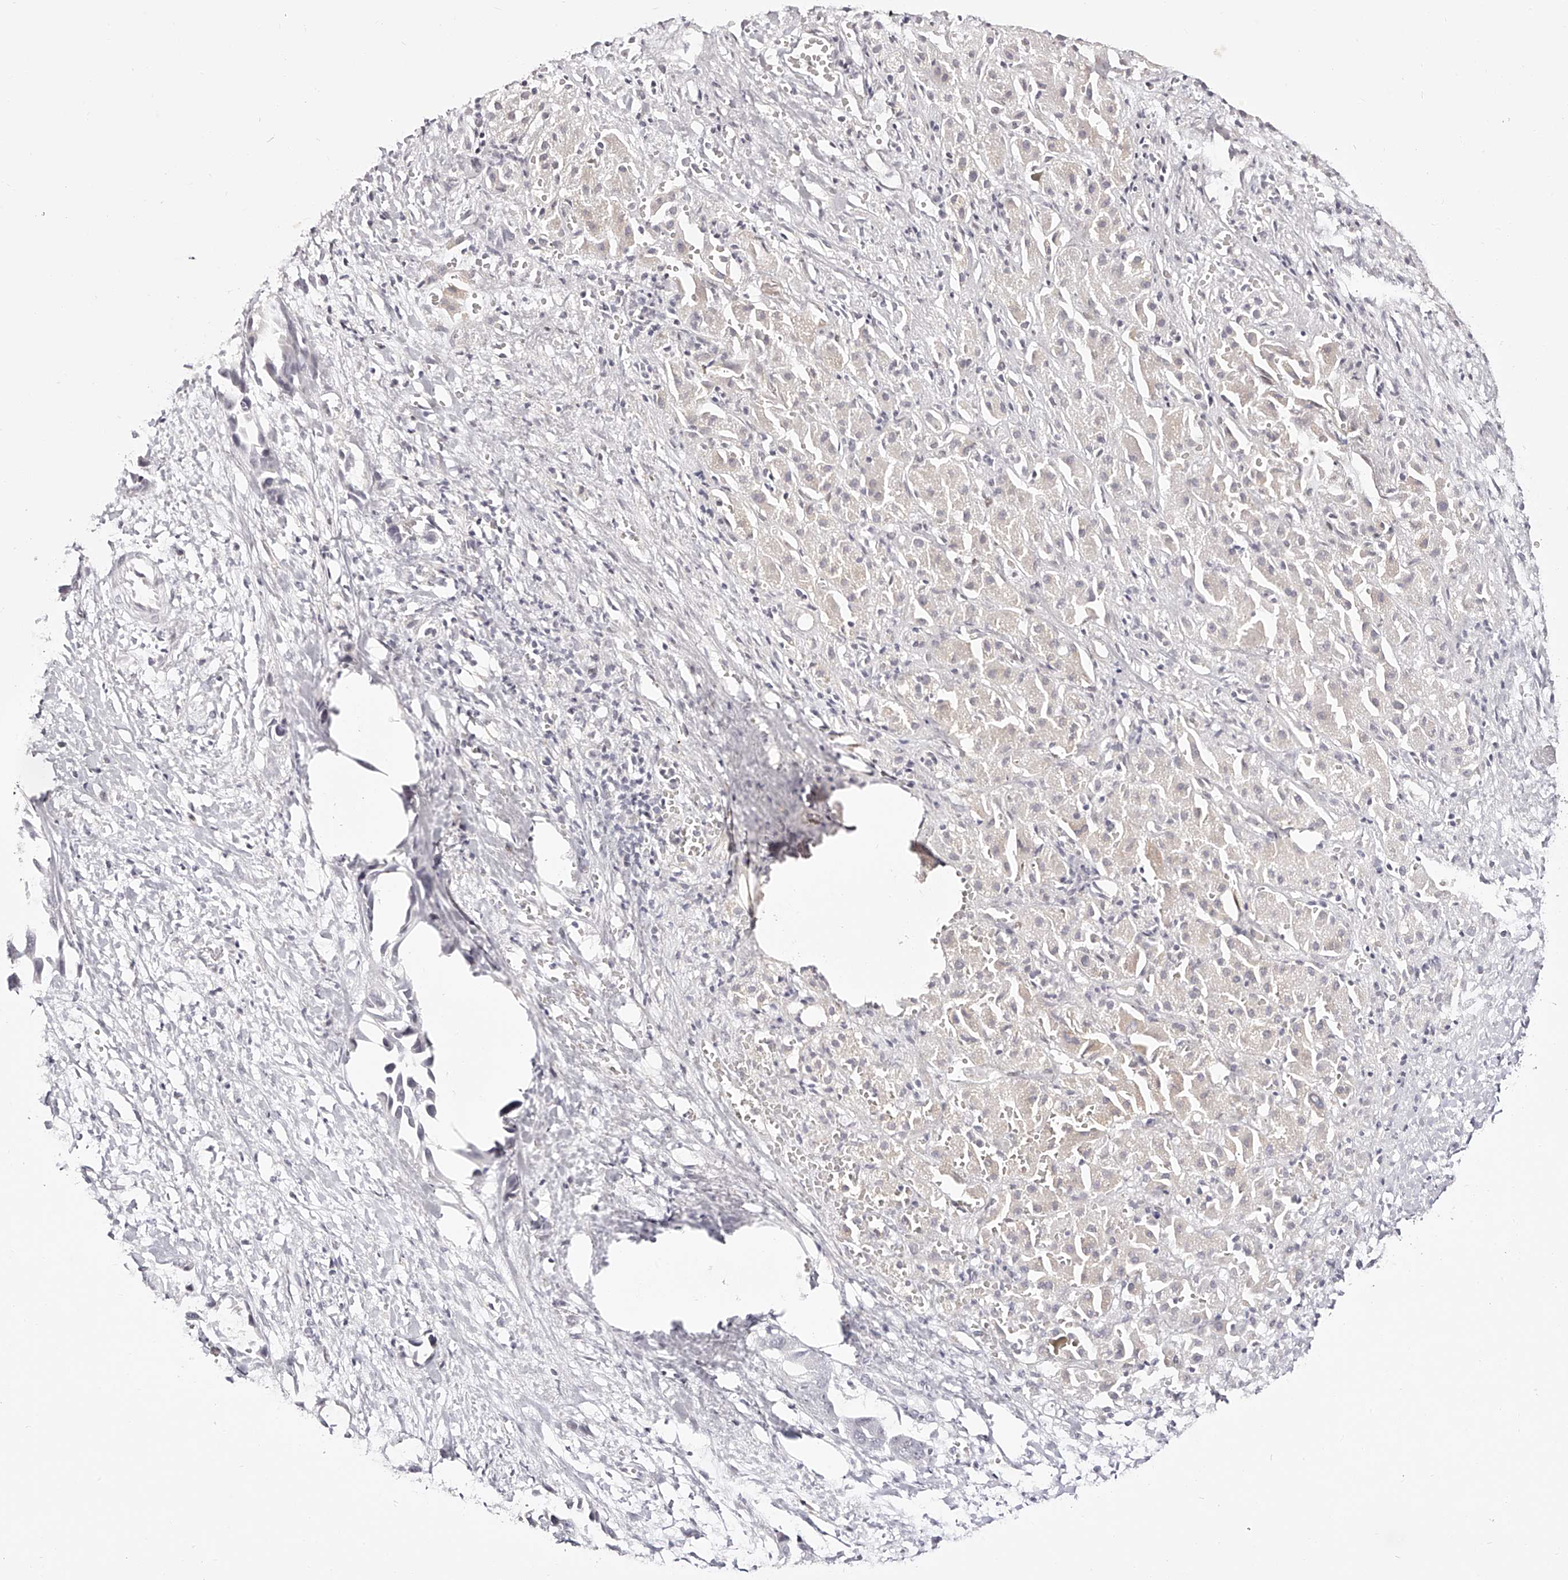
{"staining": {"intensity": "negative", "quantity": "none", "location": "none"}, "tissue": "liver cancer", "cell_type": "Tumor cells", "image_type": "cancer", "snomed": [{"axis": "morphology", "description": "Cholangiocarcinoma"}, {"axis": "topography", "description": "Liver"}], "caption": "This is a photomicrograph of immunohistochemistry (IHC) staining of liver cancer, which shows no positivity in tumor cells.", "gene": "USF3", "patient": {"sex": "female", "age": 52}}